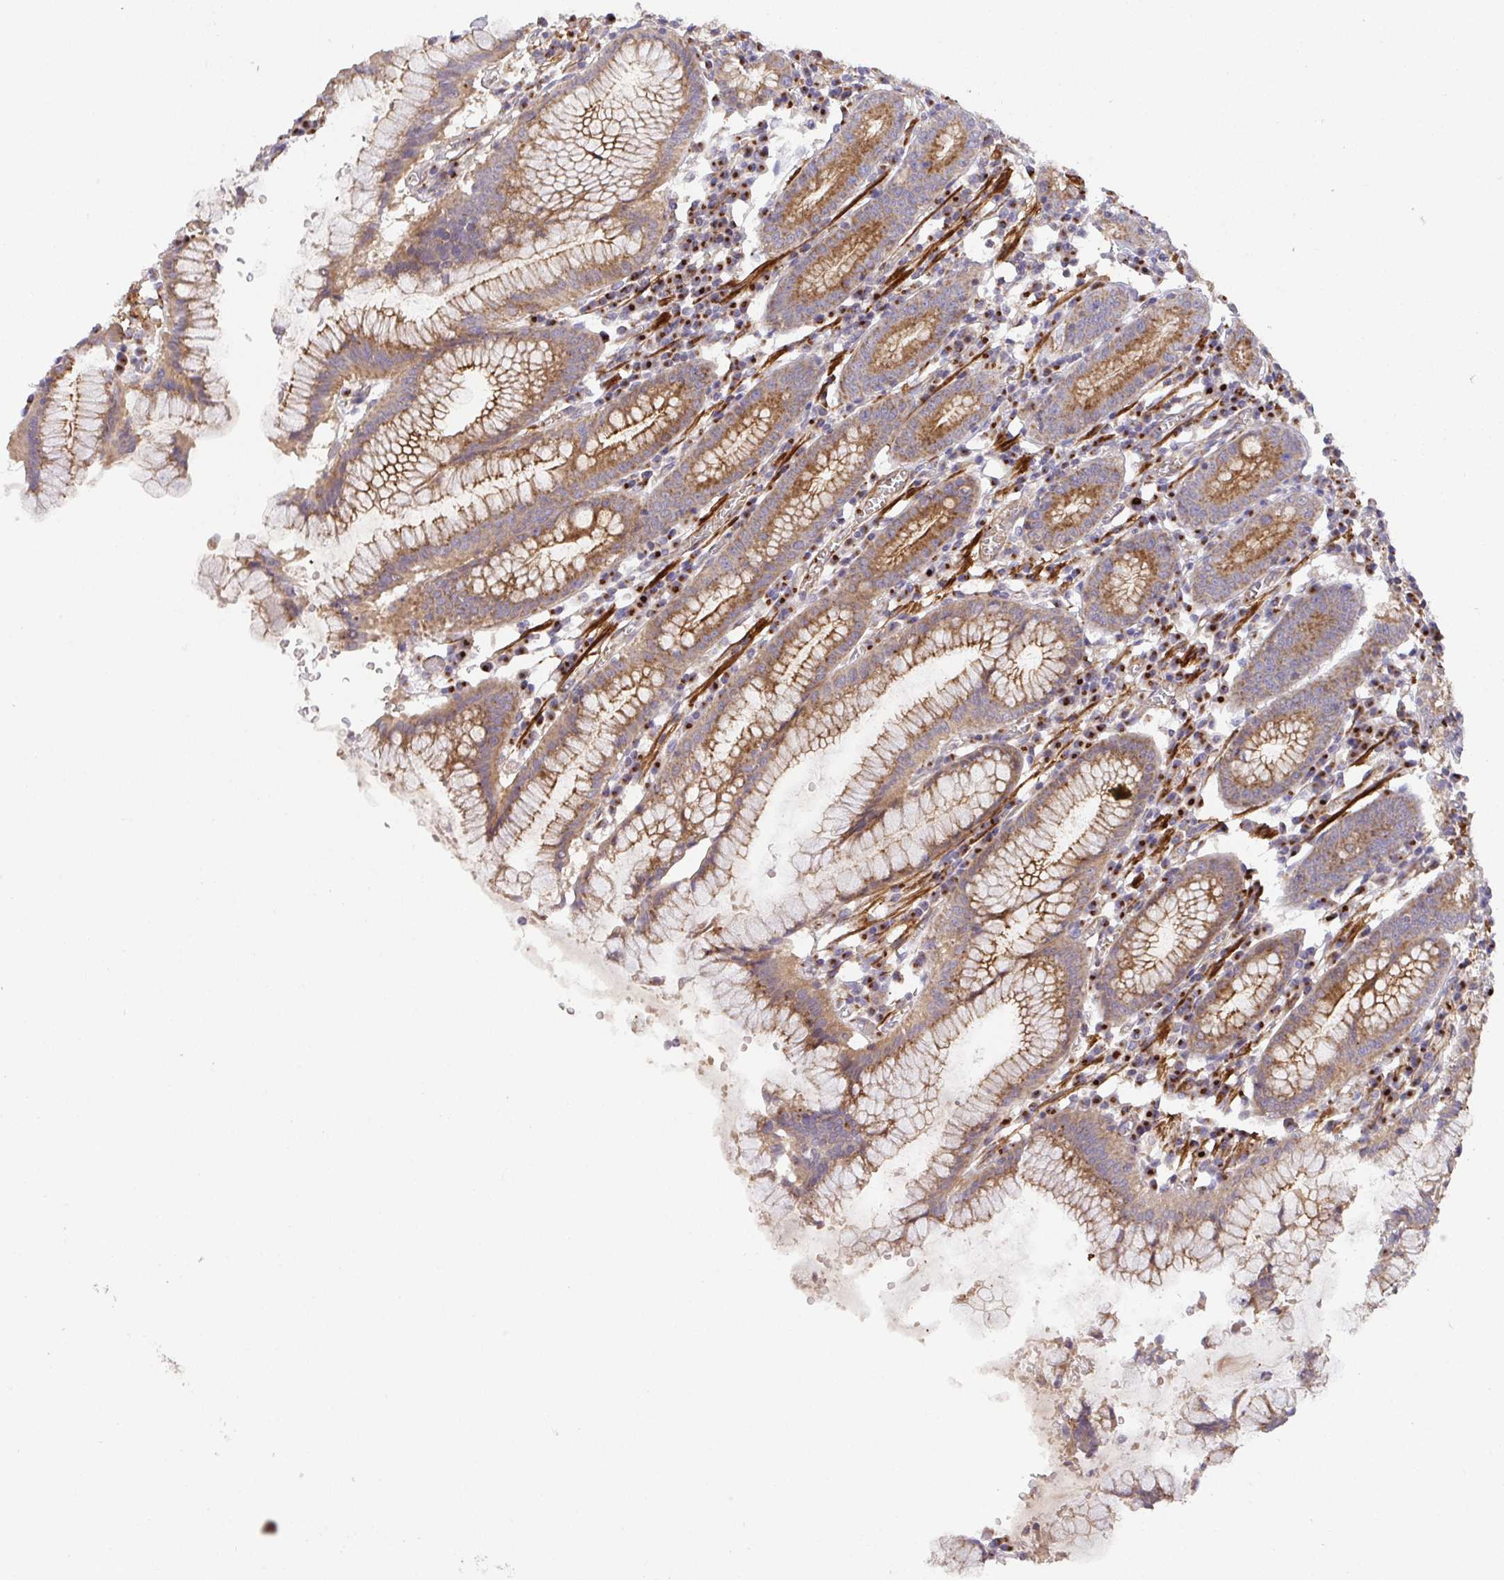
{"staining": {"intensity": "moderate", "quantity": ">75%", "location": "cytoplasmic/membranous"}, "tissue": "stomach", "cell_type": "Glandular cells", "image_type": "normal", "snomed": [{"axis": "morphology", "description": "Normal tissue, NOS"}, {"axis": "topography", "description": "Stomach"}], "caption": "Moderate cytoplasmic/membranous expression for a protein is identified in about >75% of glandular cells of benign stomach using immunohistochemistry (IHC).", "gene": "TM9SF4", "patient": {"sex": "male", "age": 55}}